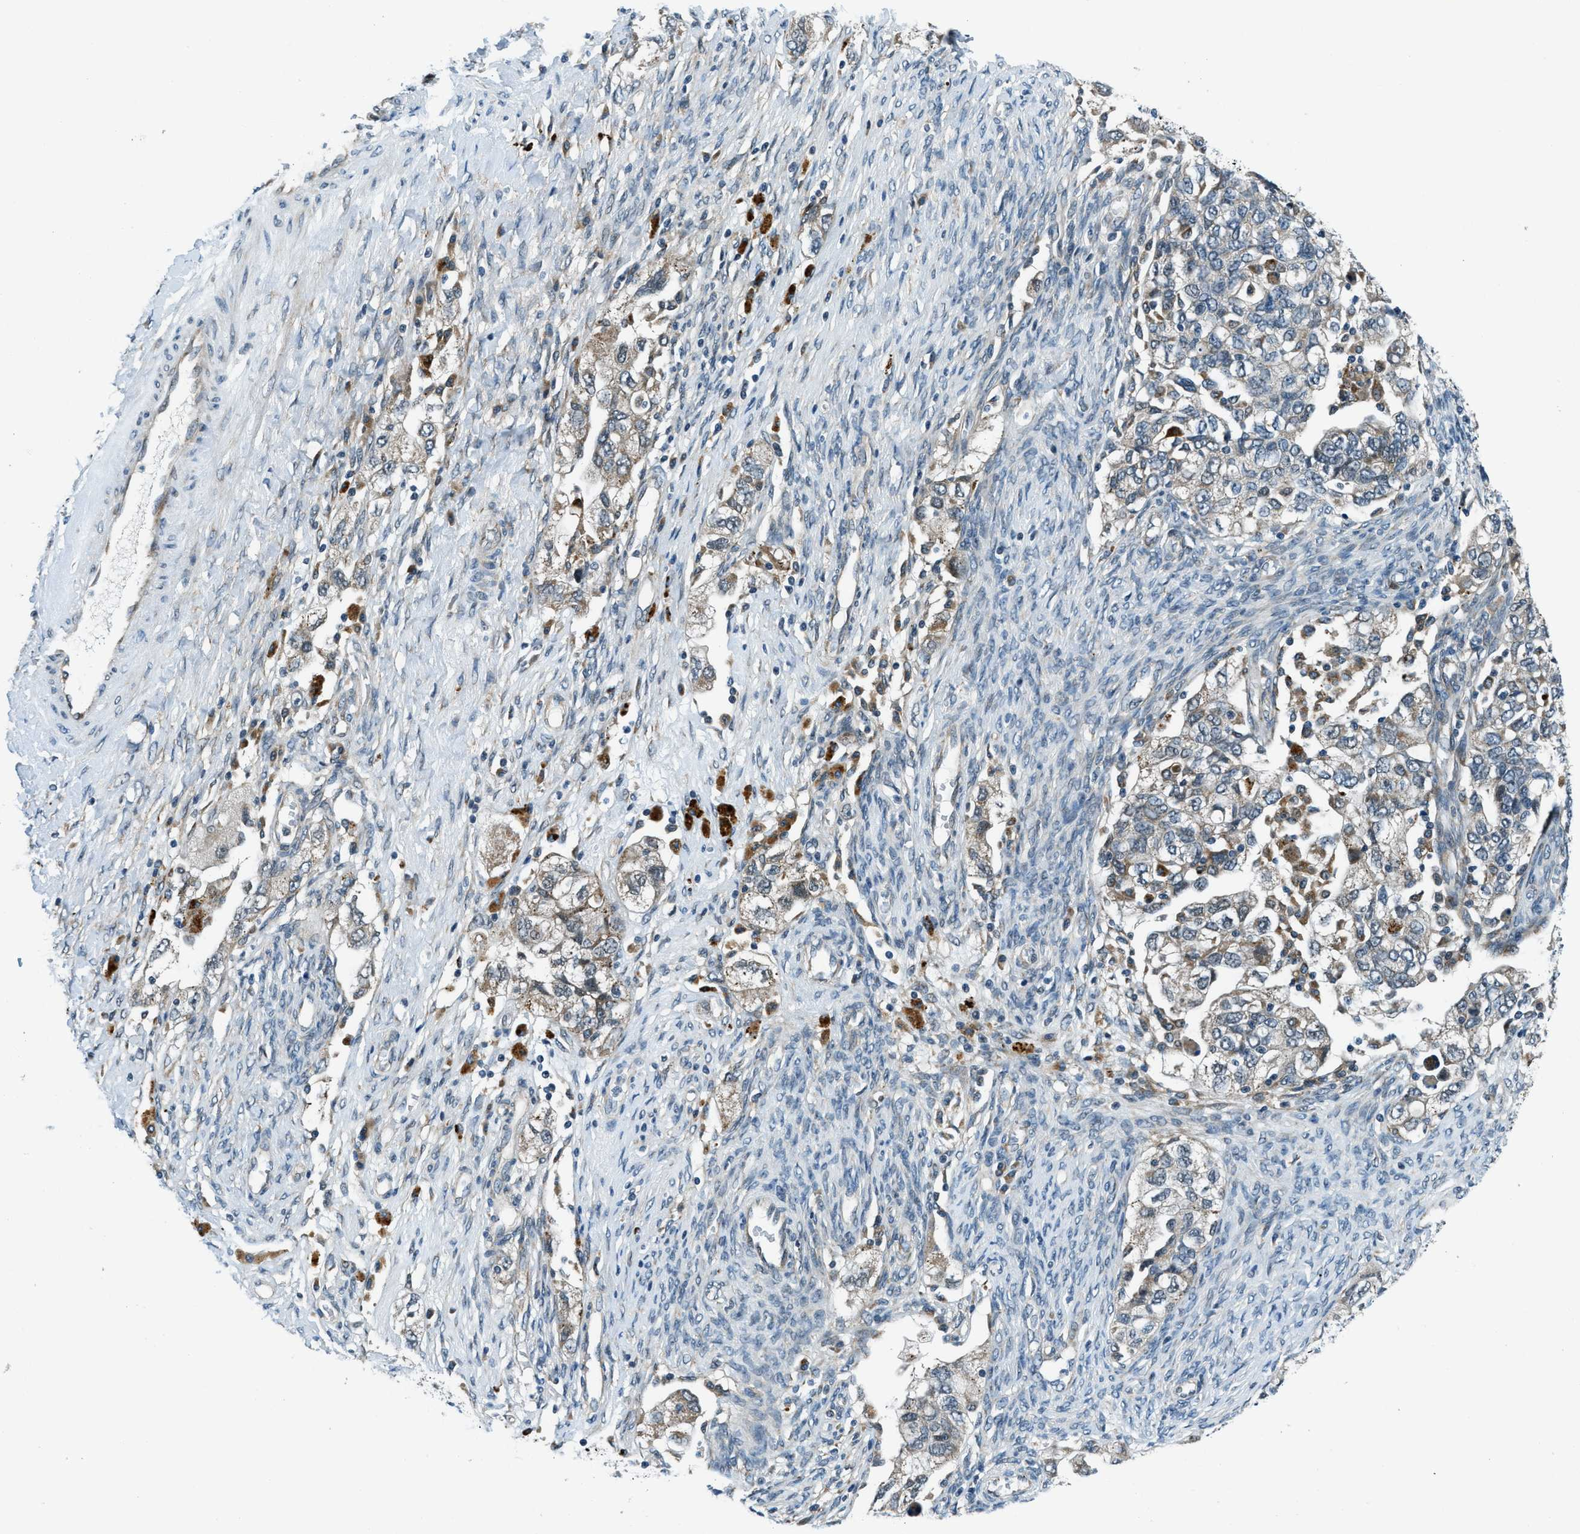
{"staining": {"intensity": "weak", "quantity": "<25%", "location": "cytoplasmic/membranous"}, "tissue": "ovarian cancer", "cell_type": "Tumor cells", "image_type": "cancer", "snomed": [{"axis": "morphology", "description": "Carcinoma, NOS"}, {"axis": "morphology", "description": "Cystadenocarcinoma, serous, NOS"}, {"axis": "topography", "description": "Ovary"}], "caption": "IHC micrograph of human ovarian cancer stained for a protein (brown), which reveals no positivity in tumor cells.", "gene": "GINM1", "patient": {"sex": "female", "age": 69}}